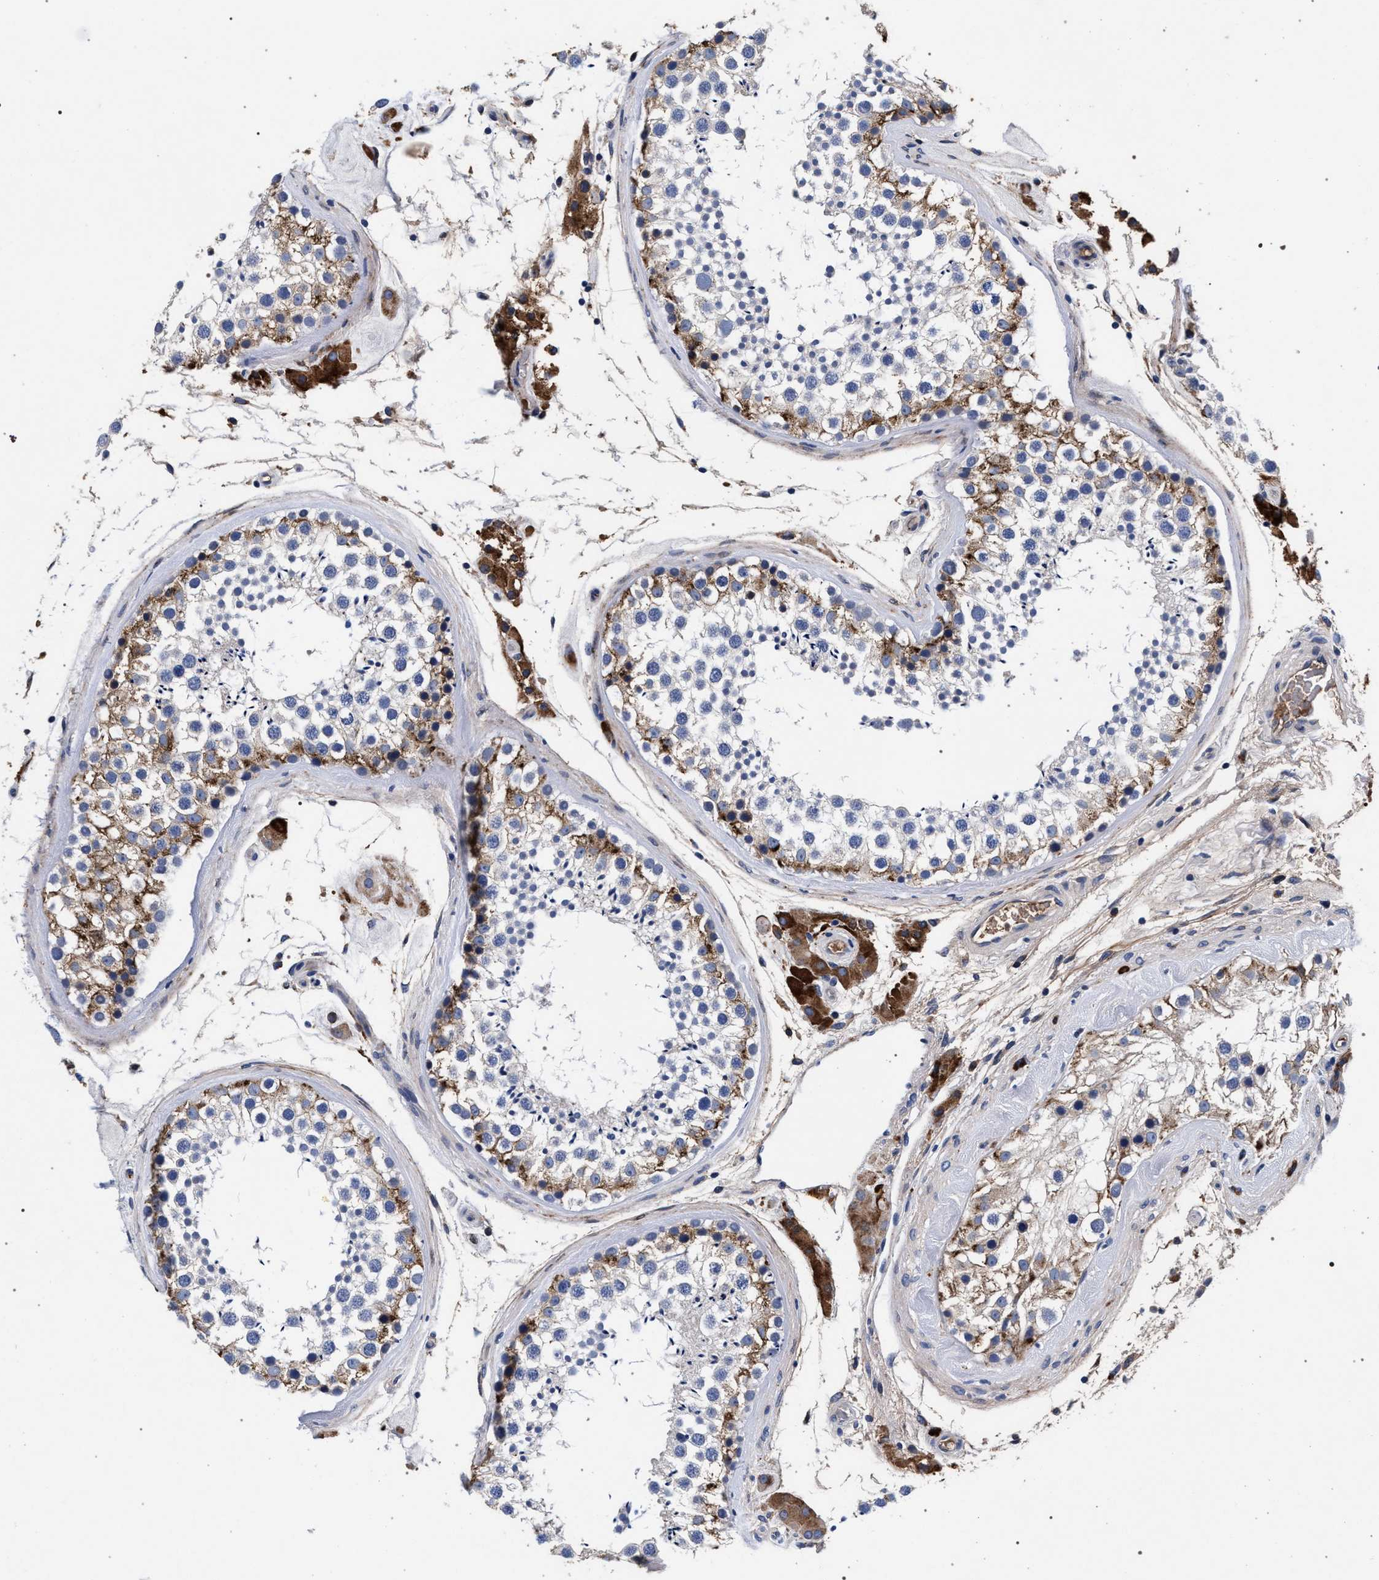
{"staining": {"intensity": "moderate", "quantity": "<25%", "location": "cytoplasmic/membranous"}, "tissue": "testis", "cell_type": "Cells in seminiferous ducts", "image_type": "normal", "snomed": [{"axis": "morphology", "description": "Normal tissue, NOS"}, {"axis": "topography", "description": "Testis"}], "caption": "Moderate cytoplasmic/membranous expression for a protein is identified in about <25% of cells in seminiferous ducts of benign testis using IHC.", "gene": "ACOX1", "patient": {"sex": "male", "age": 46}}